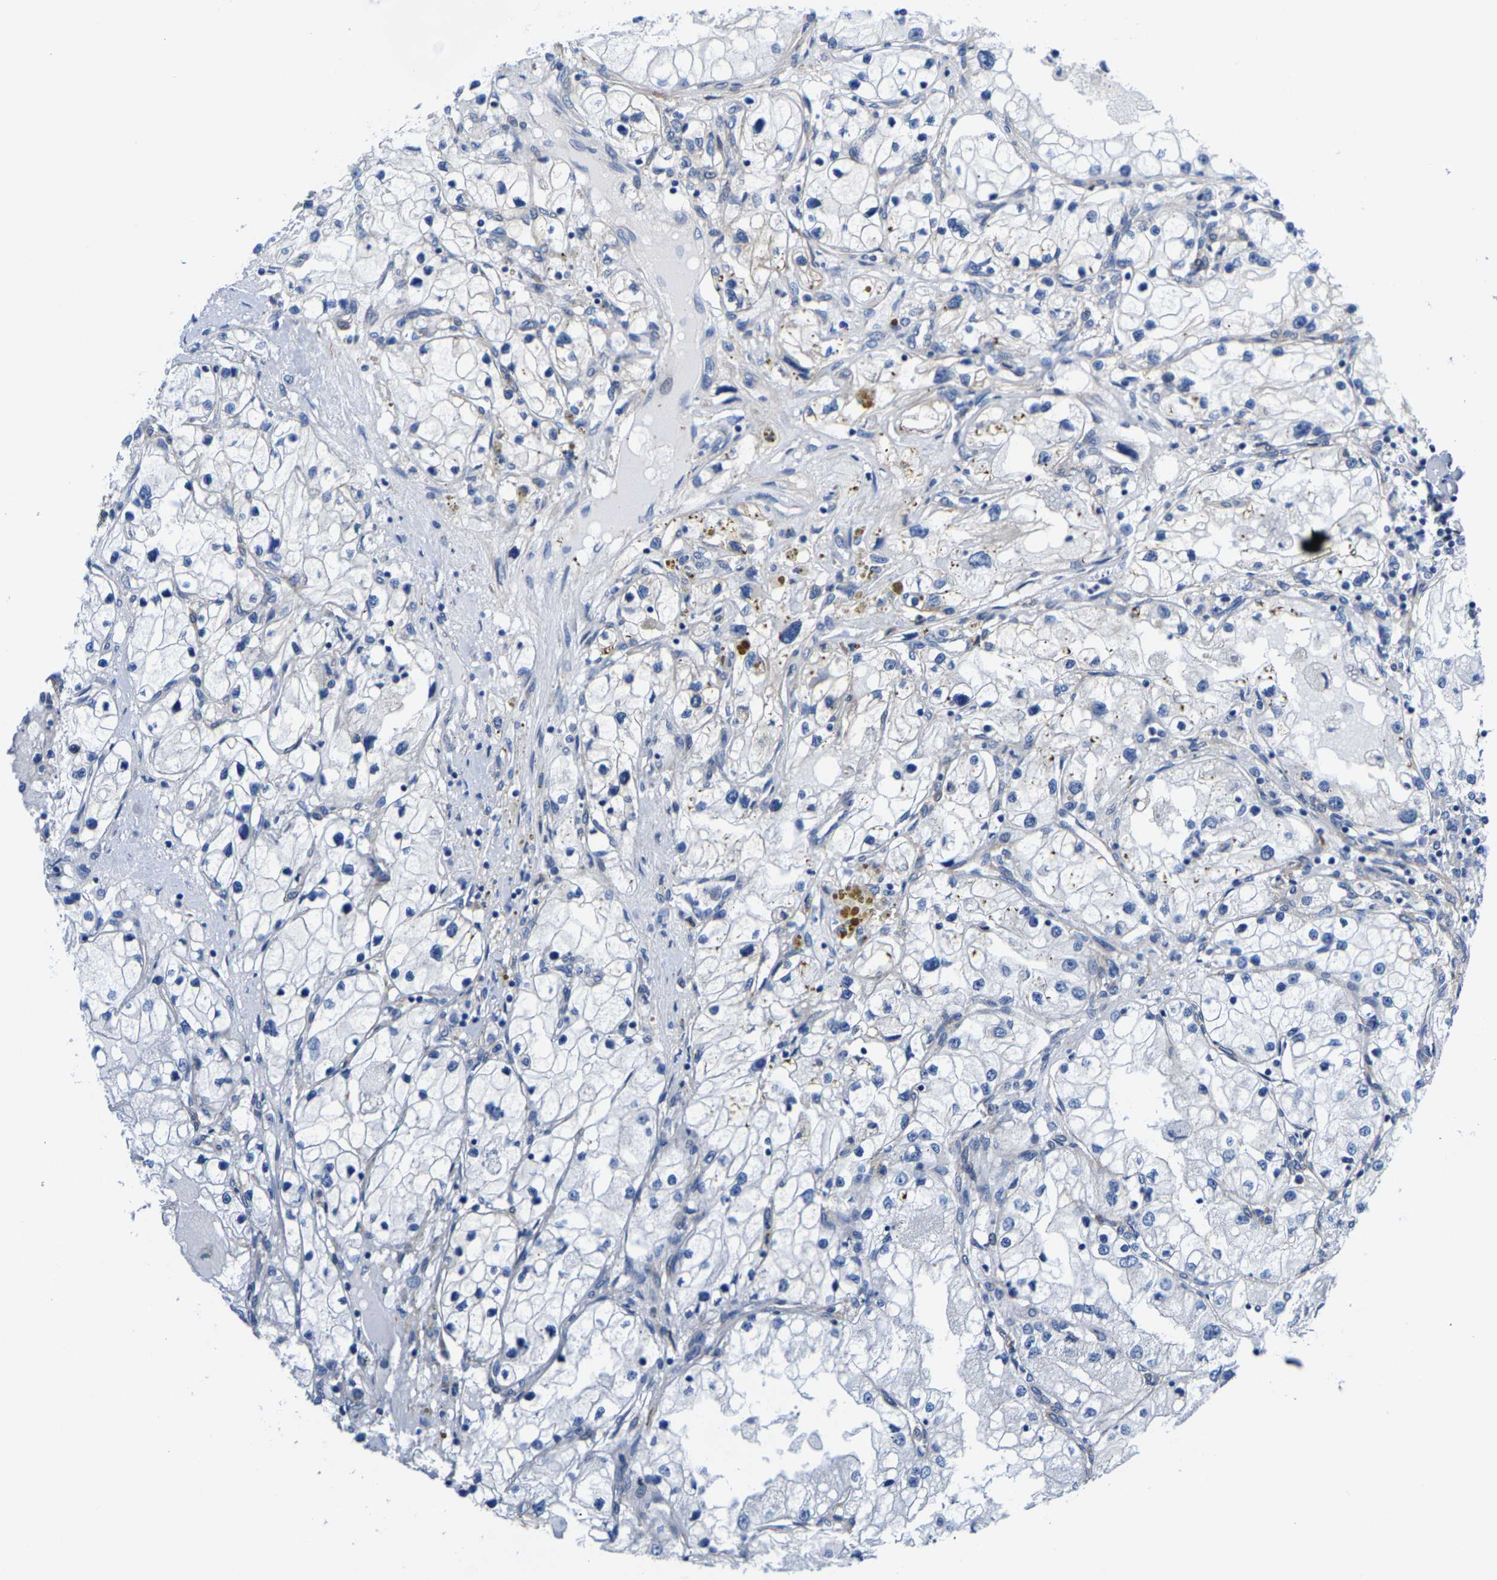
{"staining": {"intensity": "negative", "quantity": "none", "location": "none"}, "tissue": "renal cancer", "cell_type": "Tumor cells", "image_type": "cancer", "snomed": [{"axis": "morphology", "description": "Adenocarcinoma, NOS"}, {"axis": "topography", "description": "Kidney"}], "caption": "High magnification brightfield microscopy of renal adenocarcinoma stained with DAB (brown) and counterstained with hematoxylin (blue): tumor cells show no significant staining.", "gene": "DSCAM", "patient": {"sex": "male", "age": 68}}